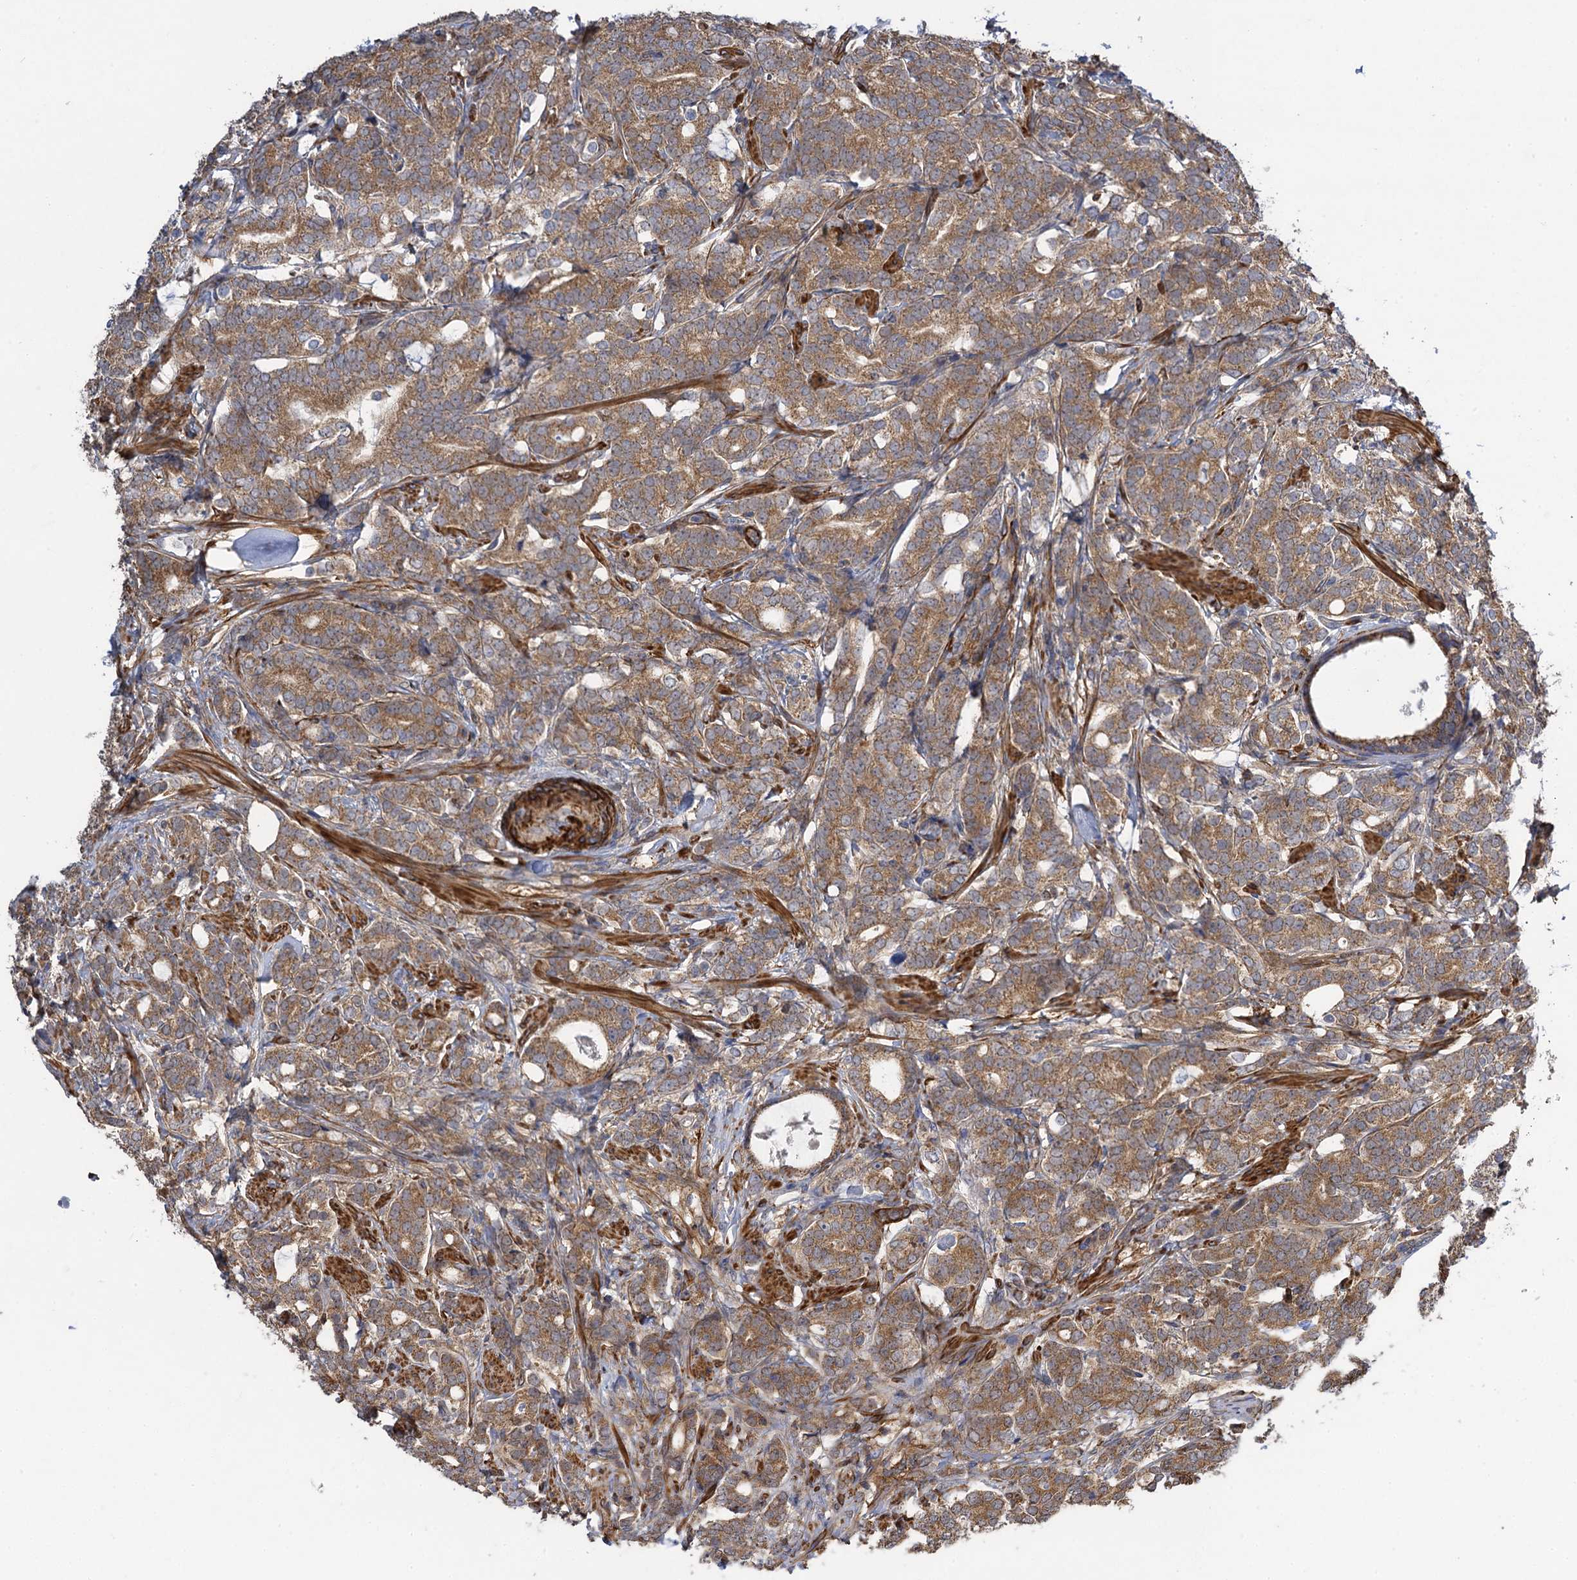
{"staining": {"intensity": "moderate", "quantity": ">75%", "location": "cytoplasmic/membranous"}, "tissue": "prostate cancer", "cell_type": "Tumor cells", "image_type": "cancer", "snomed": [{"axis": "morphology", "description": "Adenocarcinoma, Low grade"}, {"axis": "topography", "description": "Prostate"}], "caption": "Prostate cancer stained with a brown dye exhibits moderate cytoplasmic/membranous positive expression in approximately >75% of tumor cells.", "gene": "WDR88", "patient": {"sex": "male", "age": 71}}